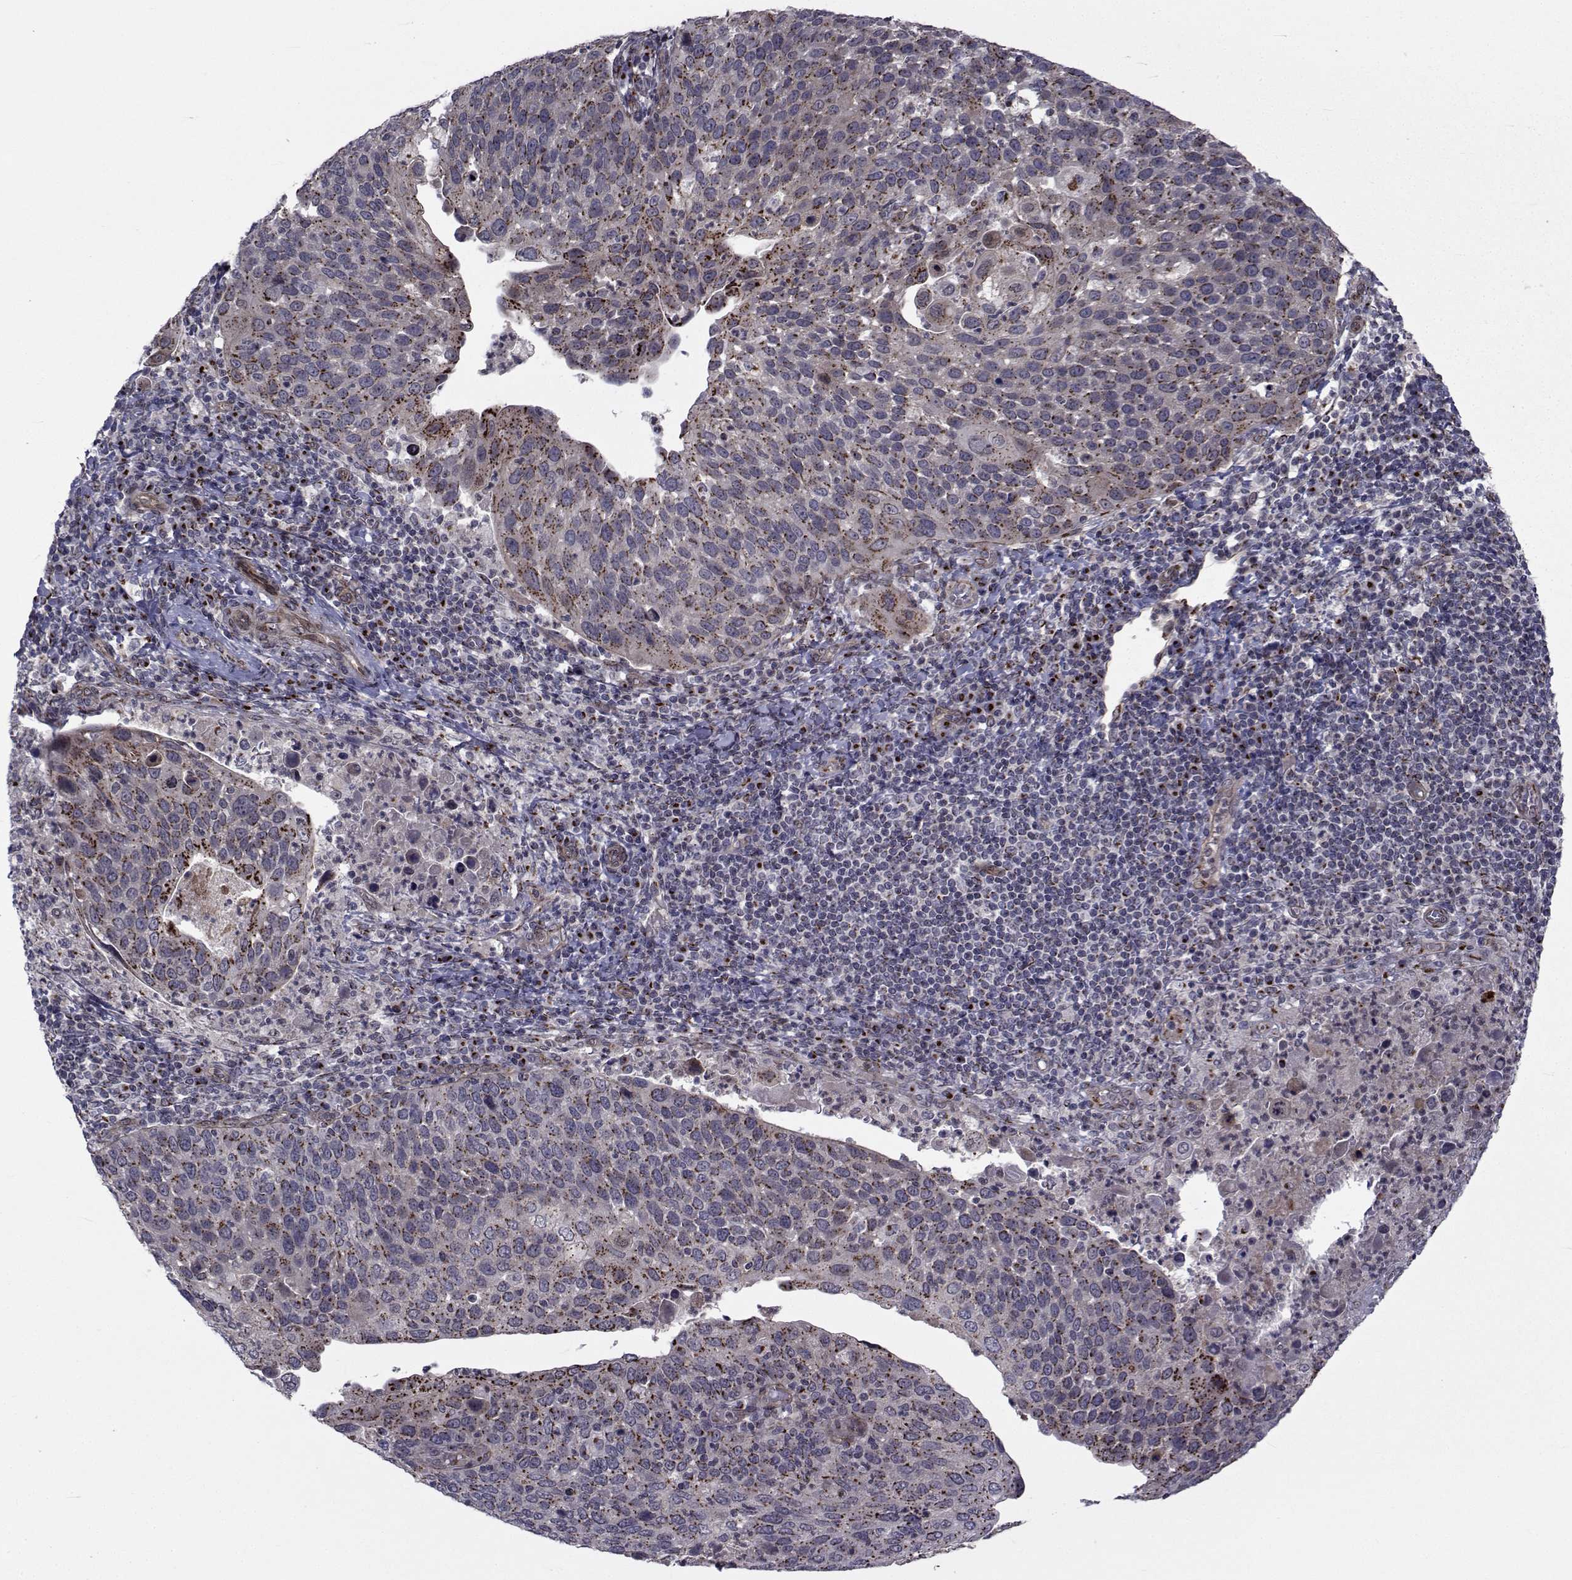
{"staining": {"intensity": "moderate", "quantity": "25%-75%", "location": "cytoplasmic/membranous"}, "tissue": "cervical cancer", "cell_type": "Tumor cells", "image_type": "cancer", "snomed": [{"axis": "morphology", "description": "Squamous cell carcinoma, NOS"}, {"axis": "topography", "description": "Cervix"}], "caption": "Immunohistochemical staining of cervical cancer (squamous cell carcinoma) demonstrates medium levels of moderate cytoplasmic/membranous positivity in approximately 25%-75% of tumor cells.", "gene": "ATP6V1C2", "patient": {"sex": "female", "age": 54}}